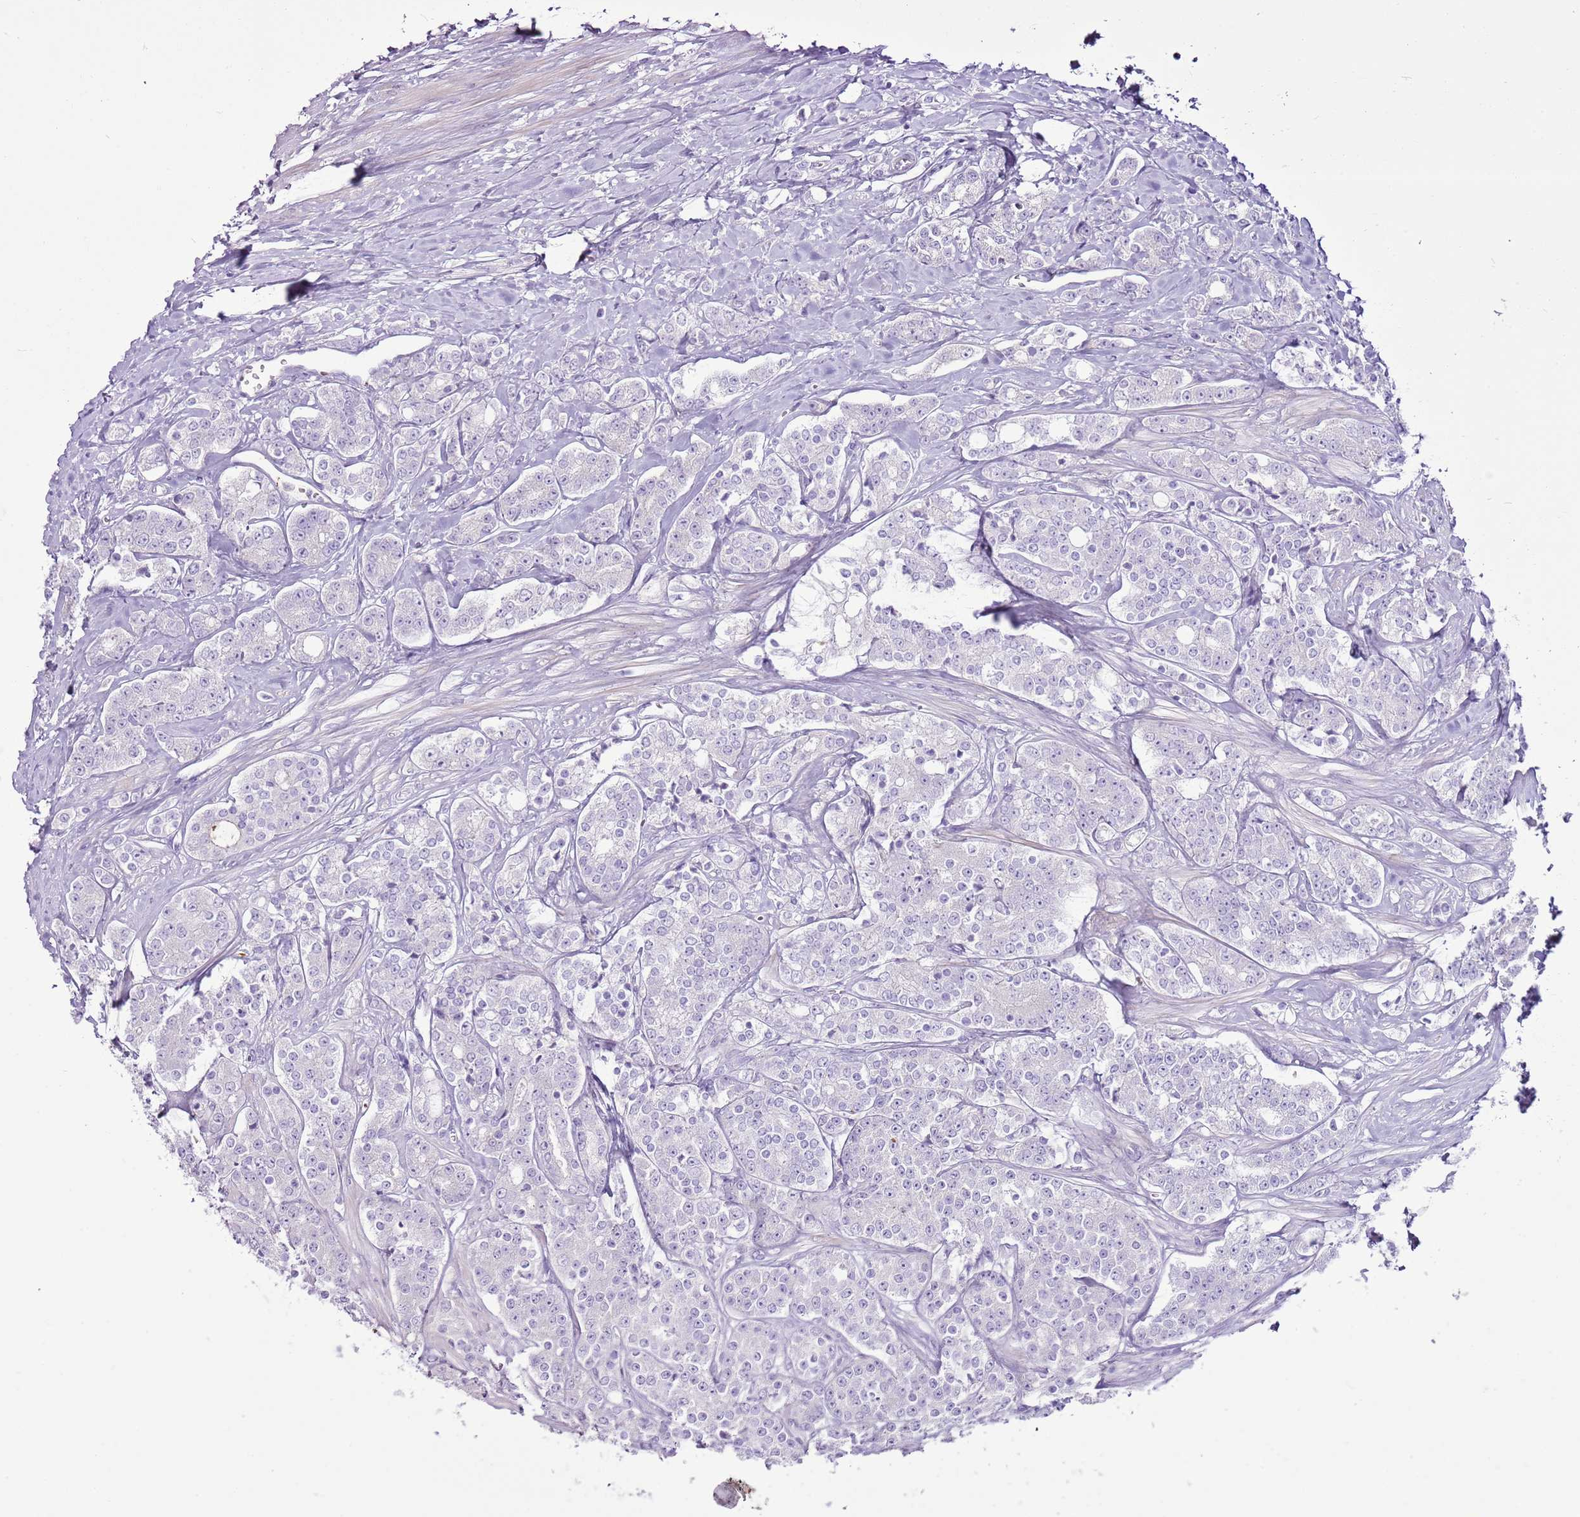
{"staining": {"intensity": "negative", "quantity": "none", "location": "none"}, "tissue": "prostate cancer", "cell_type": "Tumor cells", "image_type": "cancer", "snomed": [{"axis": "morphology", "description": "Adenocarcinoma, High grade"}, {"axis": "topography", "description": "Prostate"}], "caption": "Immunohistochemistry image of prostate cancer (adenocarcinoma (high-grade)) stained for a protein (brown), which reveals no staining in tumor cells. (IHC, brightfield microscopy, high magnification).", "gene": "CHAC2", "patient": {"sex": "male", "age": 62}}